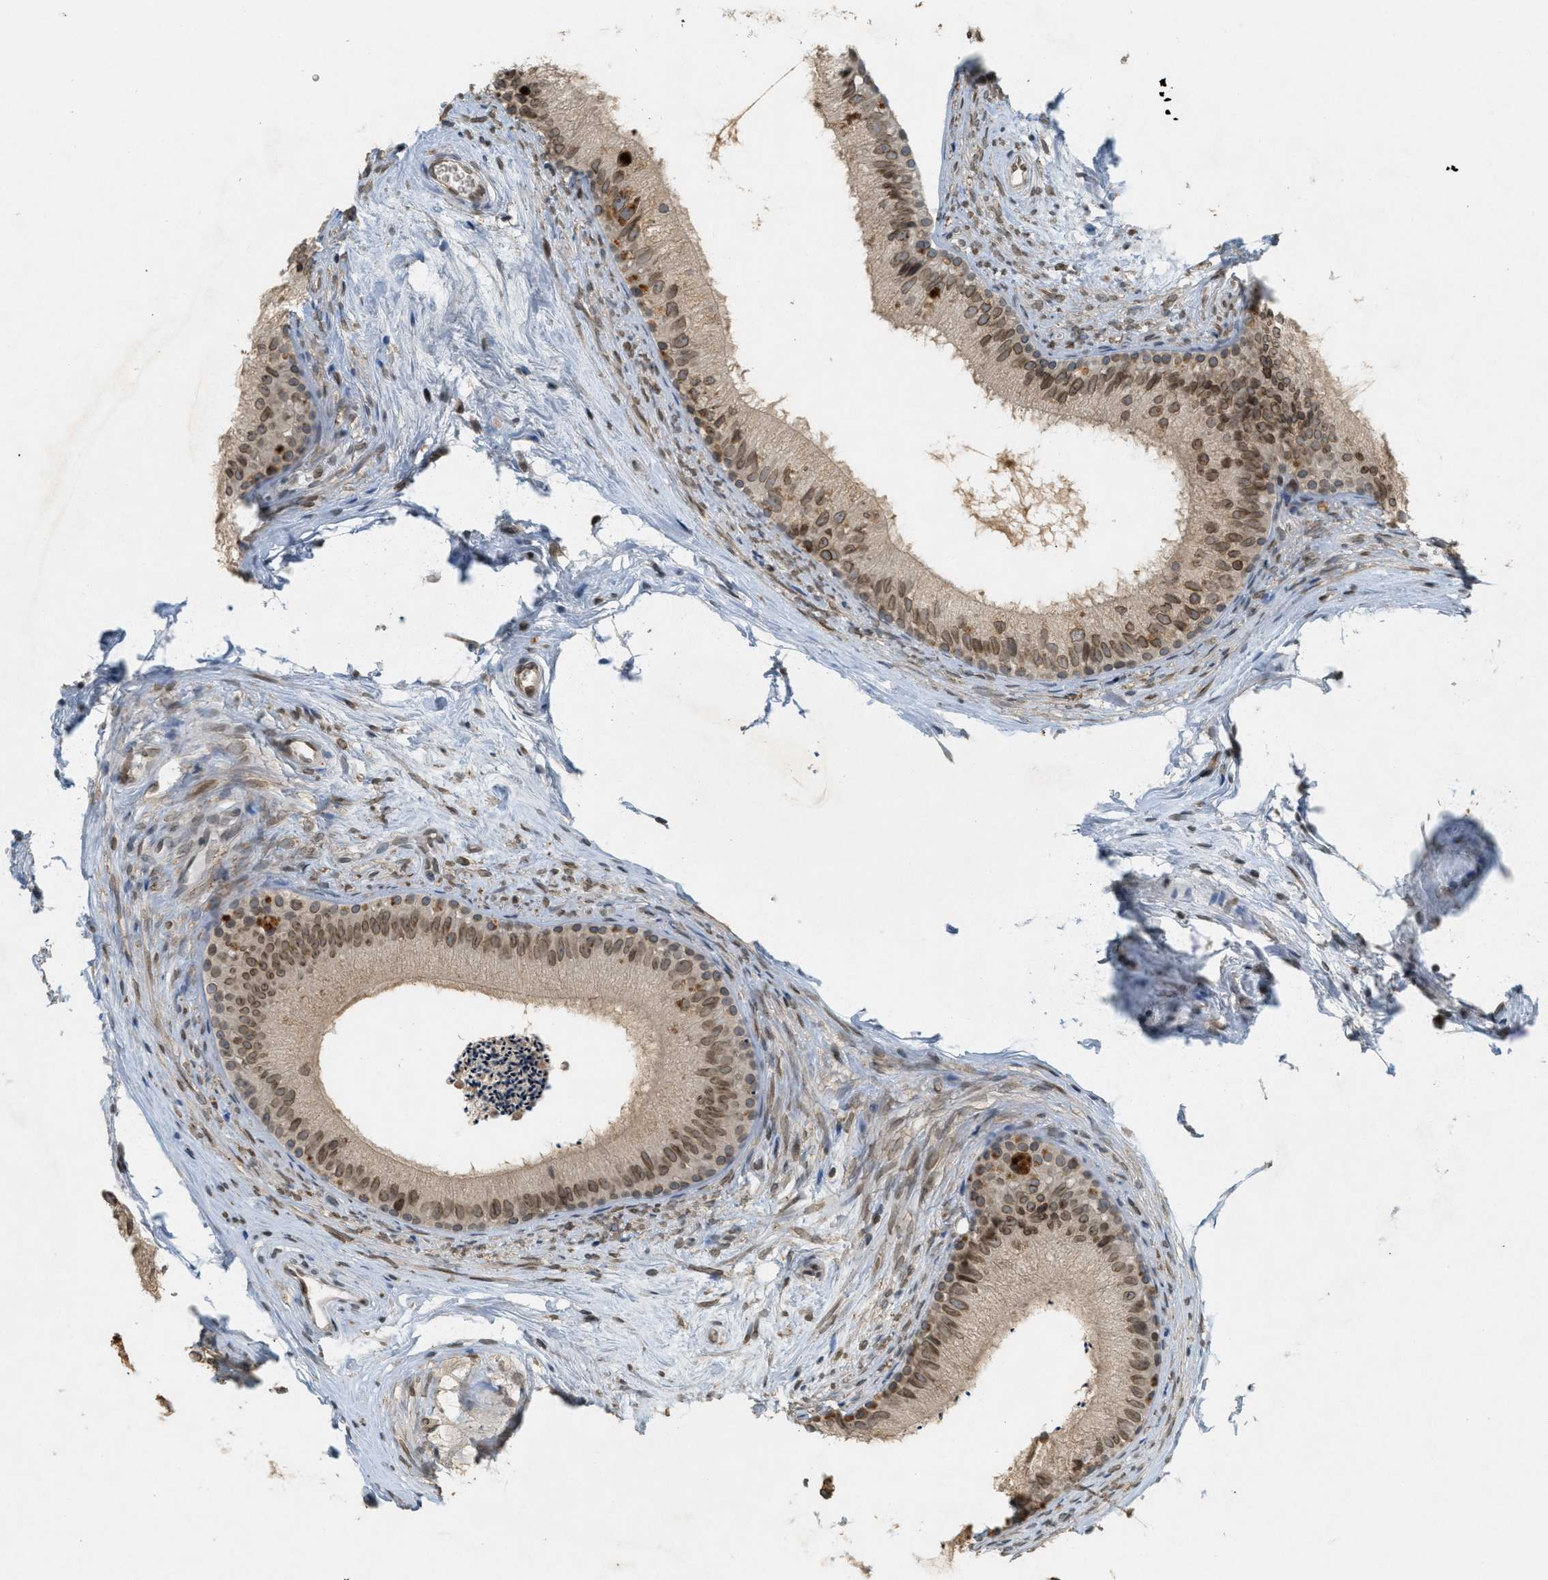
{"staining": {"intensity": "moderate", "quantity": ">75%", "location": "cytoplasmic/membranous,nuclear"}, "tissue": "epididymis", "cell_type": "Glandular cells", "image_type": "normal", "snomed": [{"axis": "morphology", "description": "Normal tissue, NOS"}, {"axis": "topography", "description": "Epididymis"}], "caption": "Immunohistochemistry staining of normal epididymis, which shows medium levels of moderate cytoplasmic/membranous,nuclear staining in about >75% of glandular cells indicating moderate cytoplasmic/membranous,nuclear protein staining. The staining was performed using DAB (brown) for protein detection and nuclei were counterstained in hematoxylin (blue).", "gene": "ABHD6", "patient": {"sex": "male", "age": 56}}